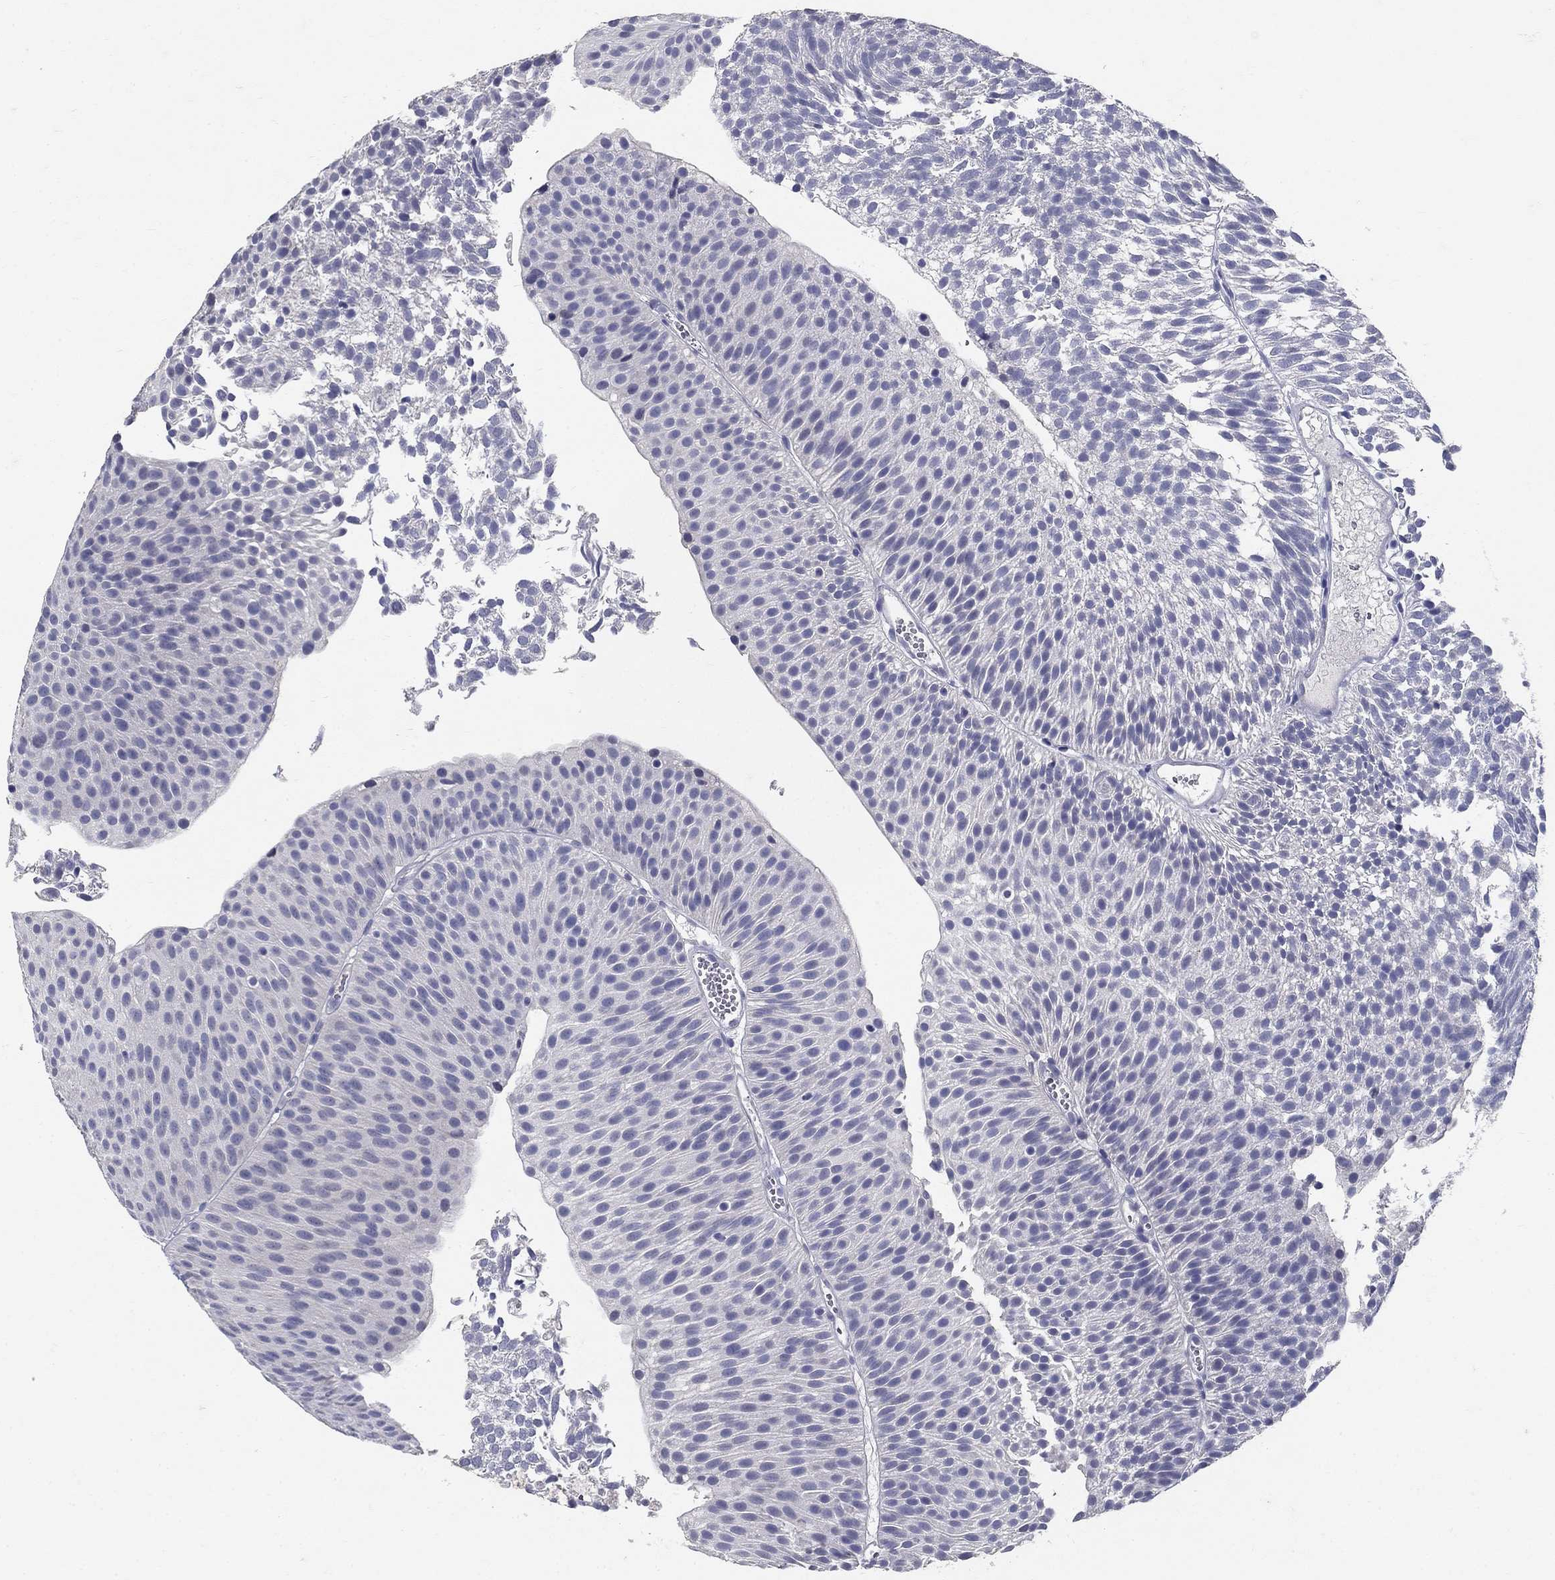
{"staining": {"intensity": "negative", "quantity": "none", "location": "none"}, "tissue": "urothelial cancer", "cell_type": "Tumor cells", "image_type": "cancer", "snomed": [{"axis": "morphology", "description": "Urothelial carcinoma, Low grade"}, {"axis": "topography", "description": "Urinary bladder"}], "caption": "Immunohistochemistry (IHC) of low-grade urothelial carcinoma exhibits no staining in tumor cells.", "gene": "POMC", "patient": {"sex": "male", "age": 65}}